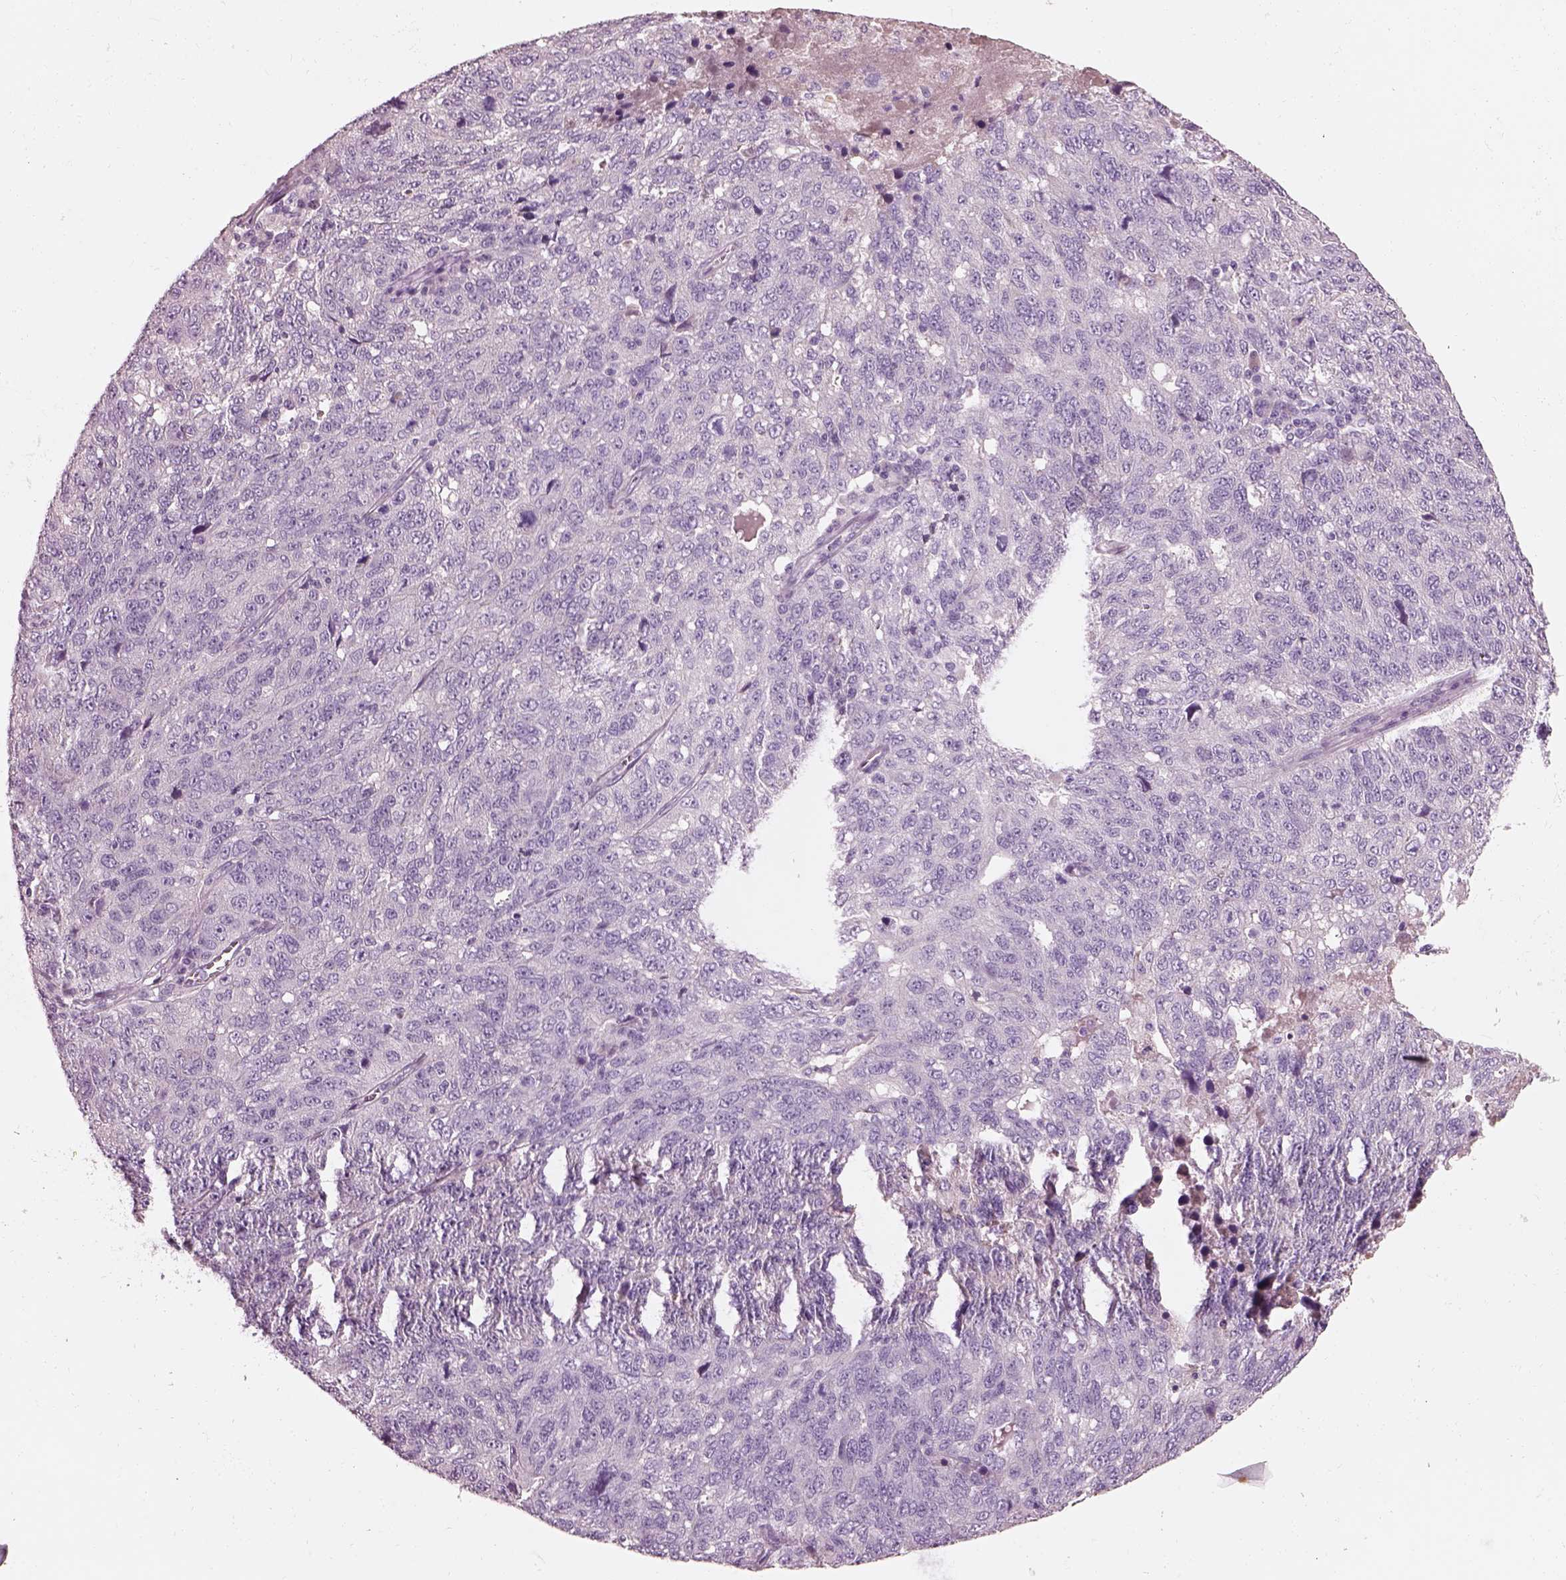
{"staining": {"intensity": "negative", "quantity": "none", "location": "none"}, "tissue": "ovarian cancer", "cell_type": "Tumor cells", "image_type": "cancer", "snomed": [{"axis": "morphology", "description": "Cystadenocarcinoma, serous, NOS"}, {"axis": "topography", "description": "Ovary"}], "caption": "An image of serous cystadenocarcinoma (ovarian) stained for a protein displays no brown staining in tumor cells.", "gene": "IGLL1", "patient": {"sex": "female", "age": 71}}